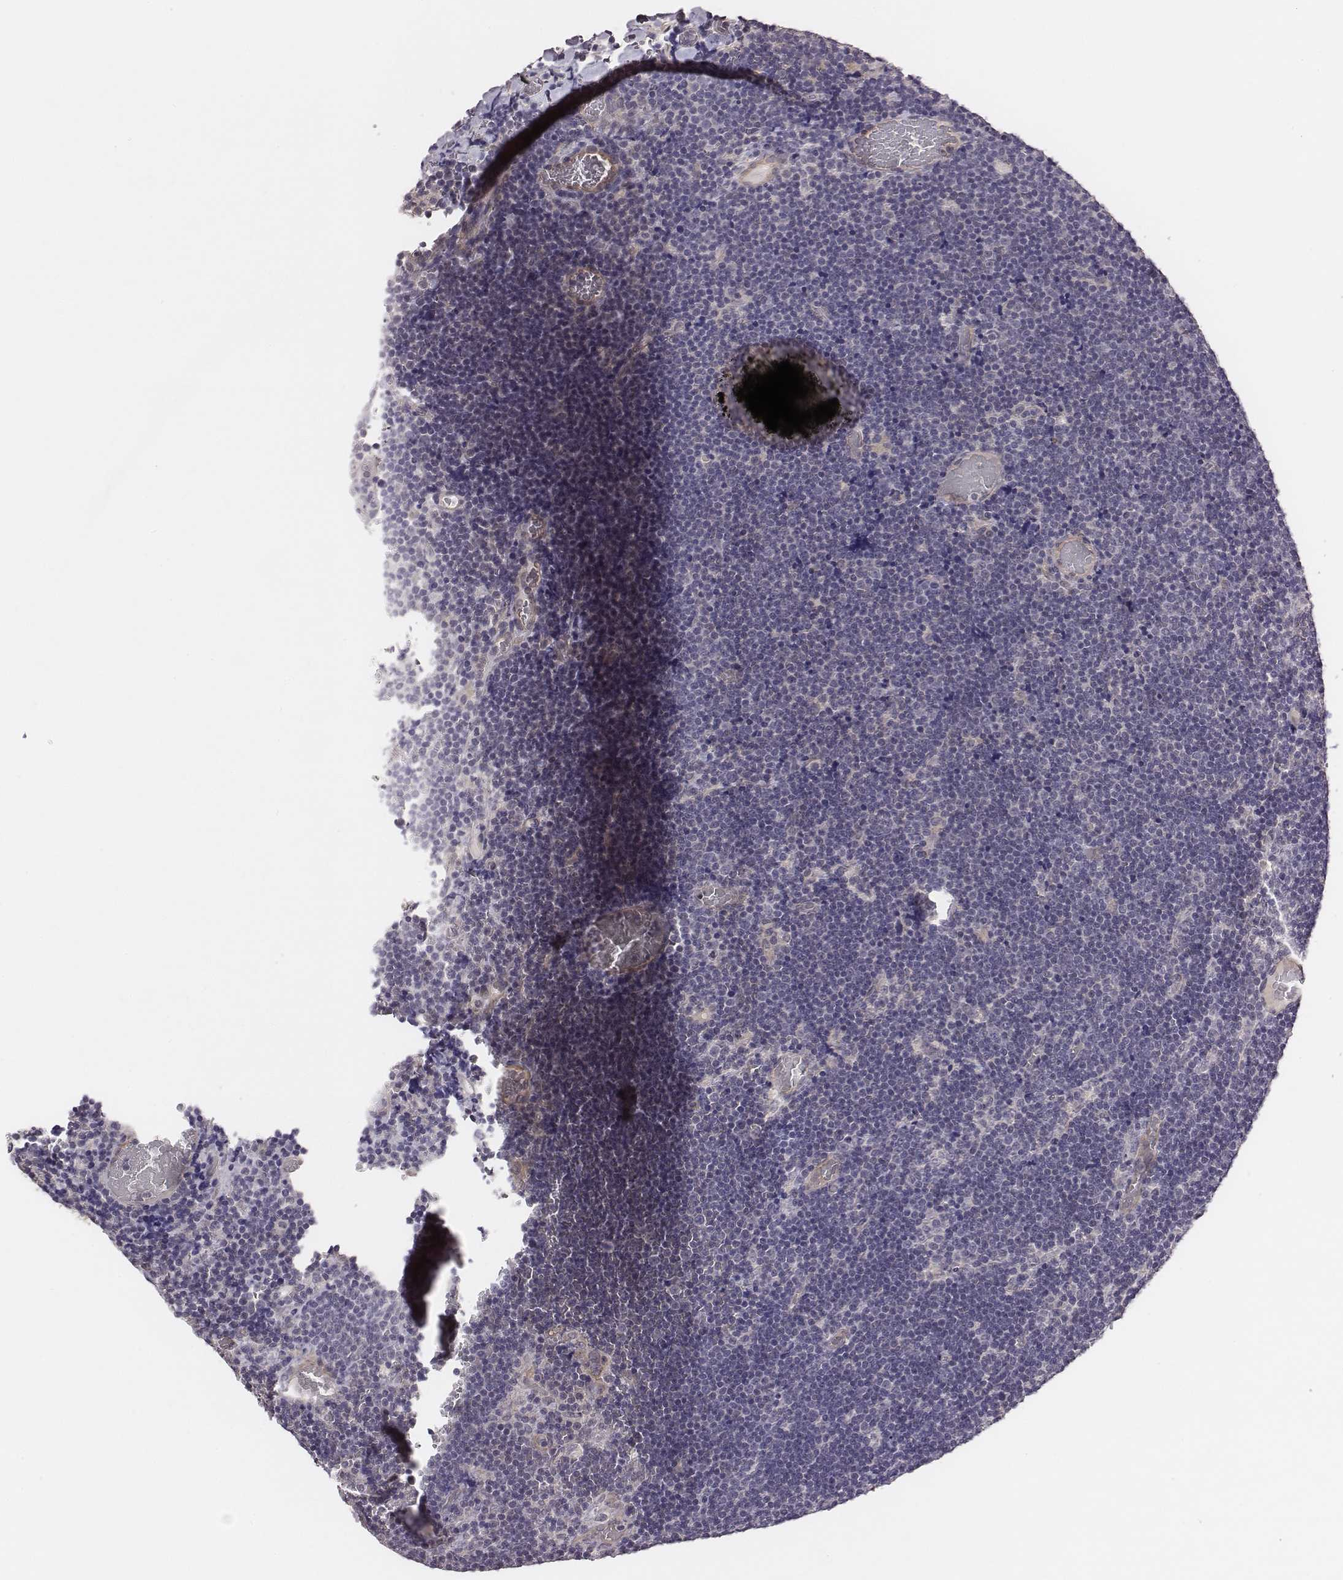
{"staining": {"intensity": "negative", "quantity": "none", "location": "none"}, "tissue": "lymphoma", "cell_type": "Tumor cells", "image_type": "cancer", "snomed": [{"axis": "morphology", "description": "Malignant lymphoma, non-Hodgkin's type, Low grade"}, {"axis": "topography", "description": "Brain"}], "caption": "Image shows no protein staining in tumor cells of lymphoma tissue. (DAB IHC with hematoxylin counter stain).", "gene": "SCARF1", "patient": {"sex": "female", "age": 66}}